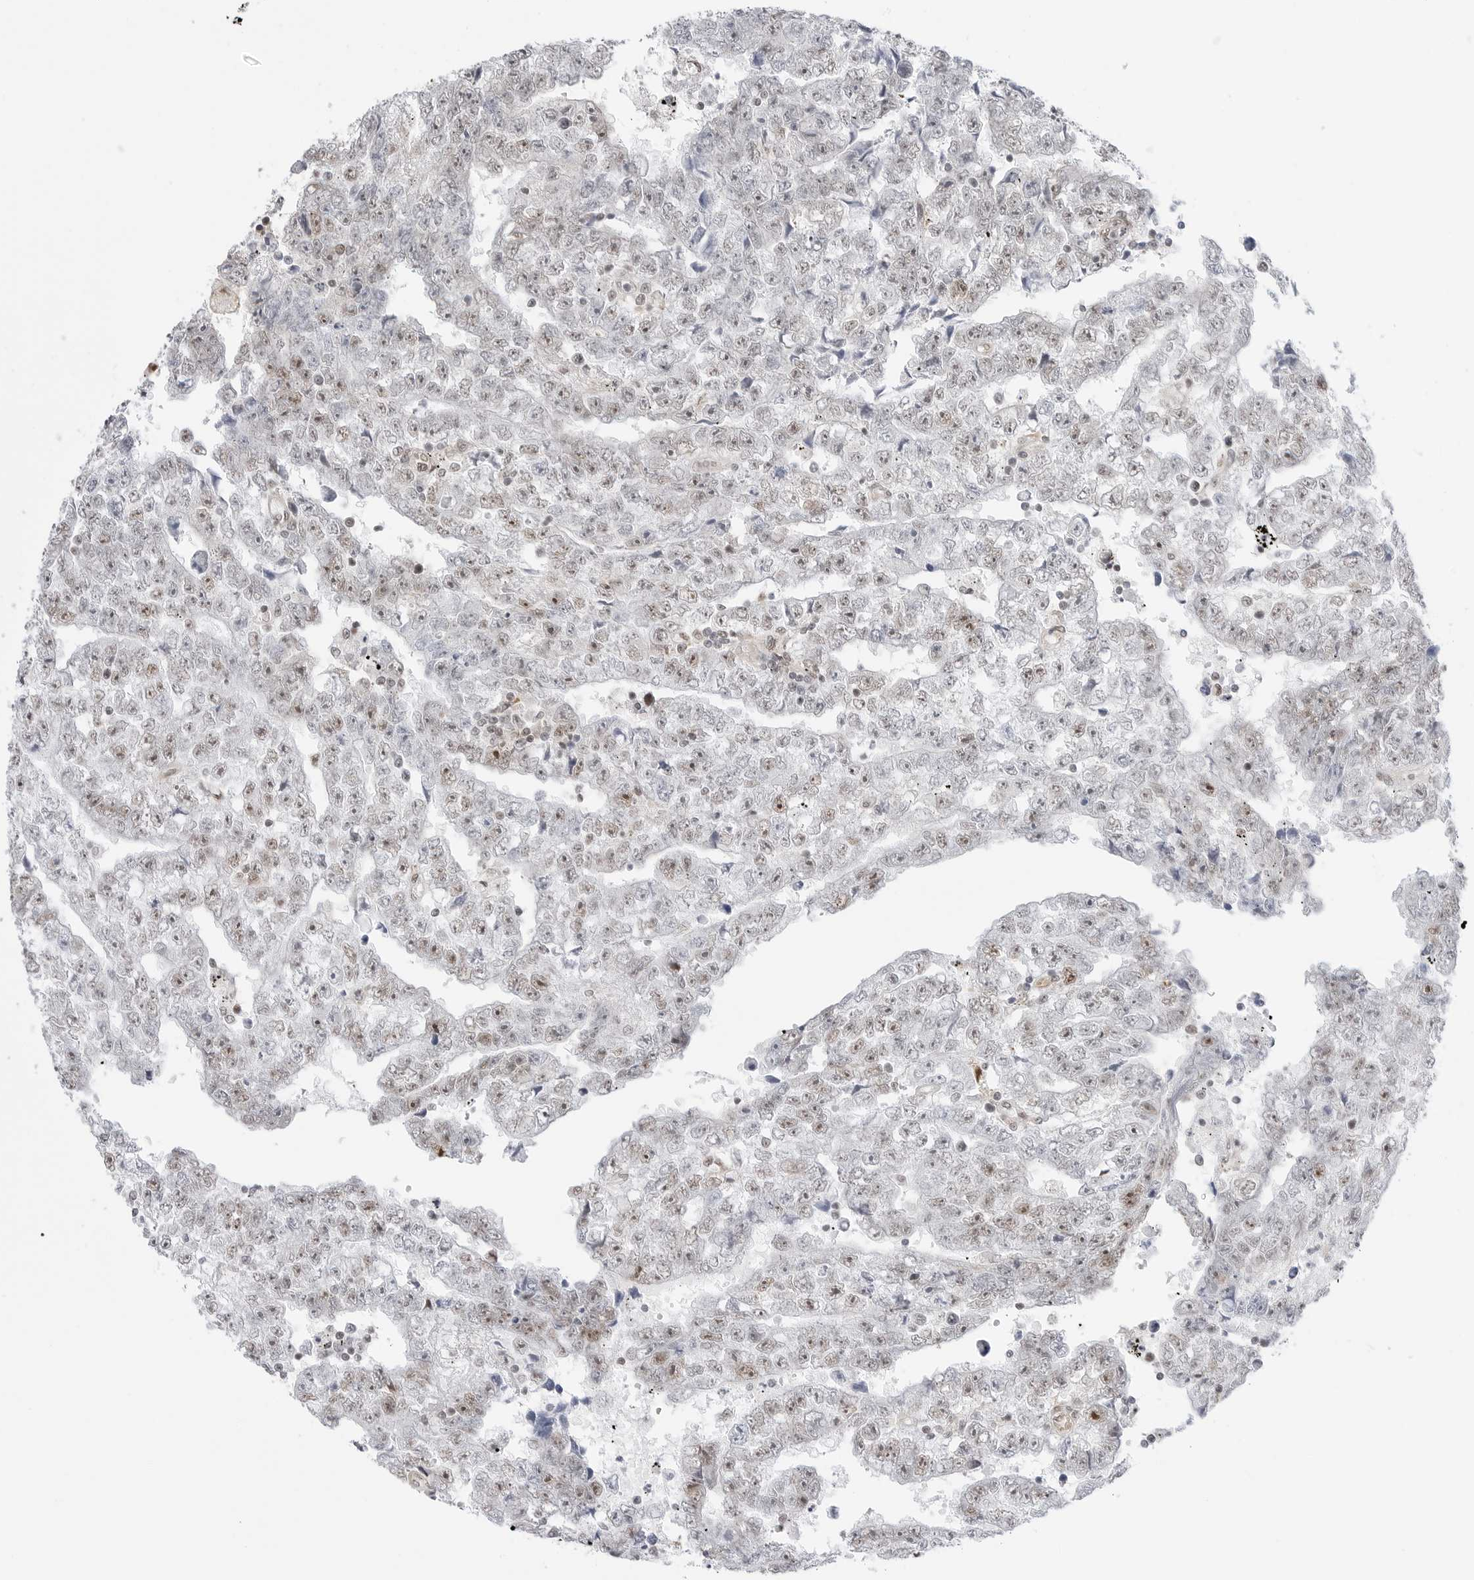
{"staining": {"intensity": "weak", "quantity": "25%-75%", "location": "nuclear"}, "tissue": "testis cancer", "cell_type": "Tumor cells", "image_type": "cancer", "snomed": [{"axis": "morphology", "description": "Carcinoma, Embryonal, NOS"}, {"axis": "topography", "description": "Testis"}], "caption": "High-power microscopy captured an immunohistochemistry (IHC) photomicrograph of testis cancer, revealing weak nuclear staining in approximately 25%-75% of tumor cells.", "gene": "C1orf162", "patient": {"sex": "male", "age": 25}}